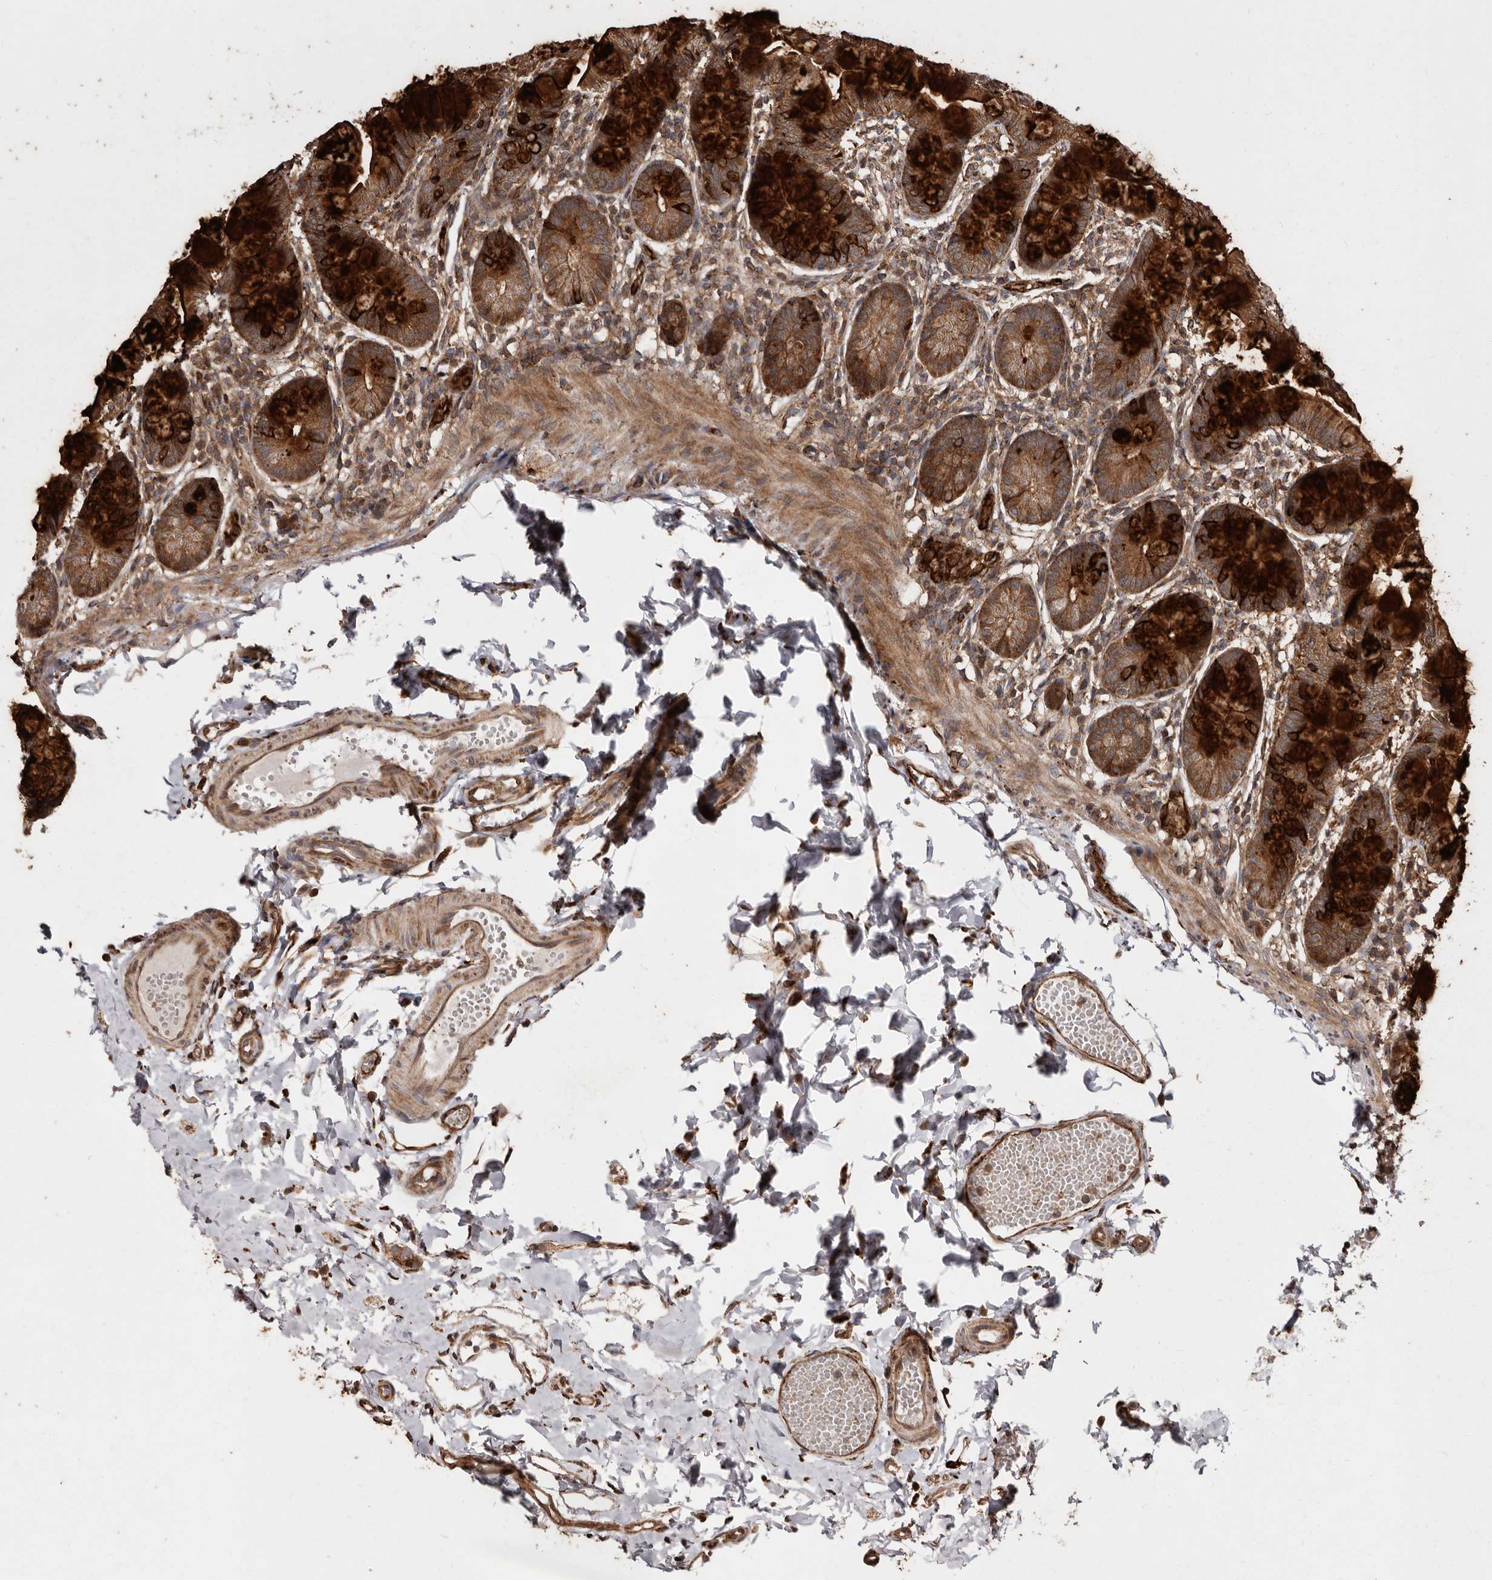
{"staining": {"intensity": "strong", "quantity": ">75%", "location": "cytoplasmic/membranous"}, "tissue": "small intestine", "cell_type": "Glandular cells", "image_type": "normal", "snomed": [{"axis": "morphology", "description": "Normal tissue, NOS"}, {"axis": "topography", "description": "Small intestine"}], "caption": "The image exhibits staining of unremarkable small intestine, revealing strong cytoplasmic/membranous protein positivity (brown color) within glandular cells.", "gene": "FLAD1", "patient": {"sex": "male", "age": 7}}